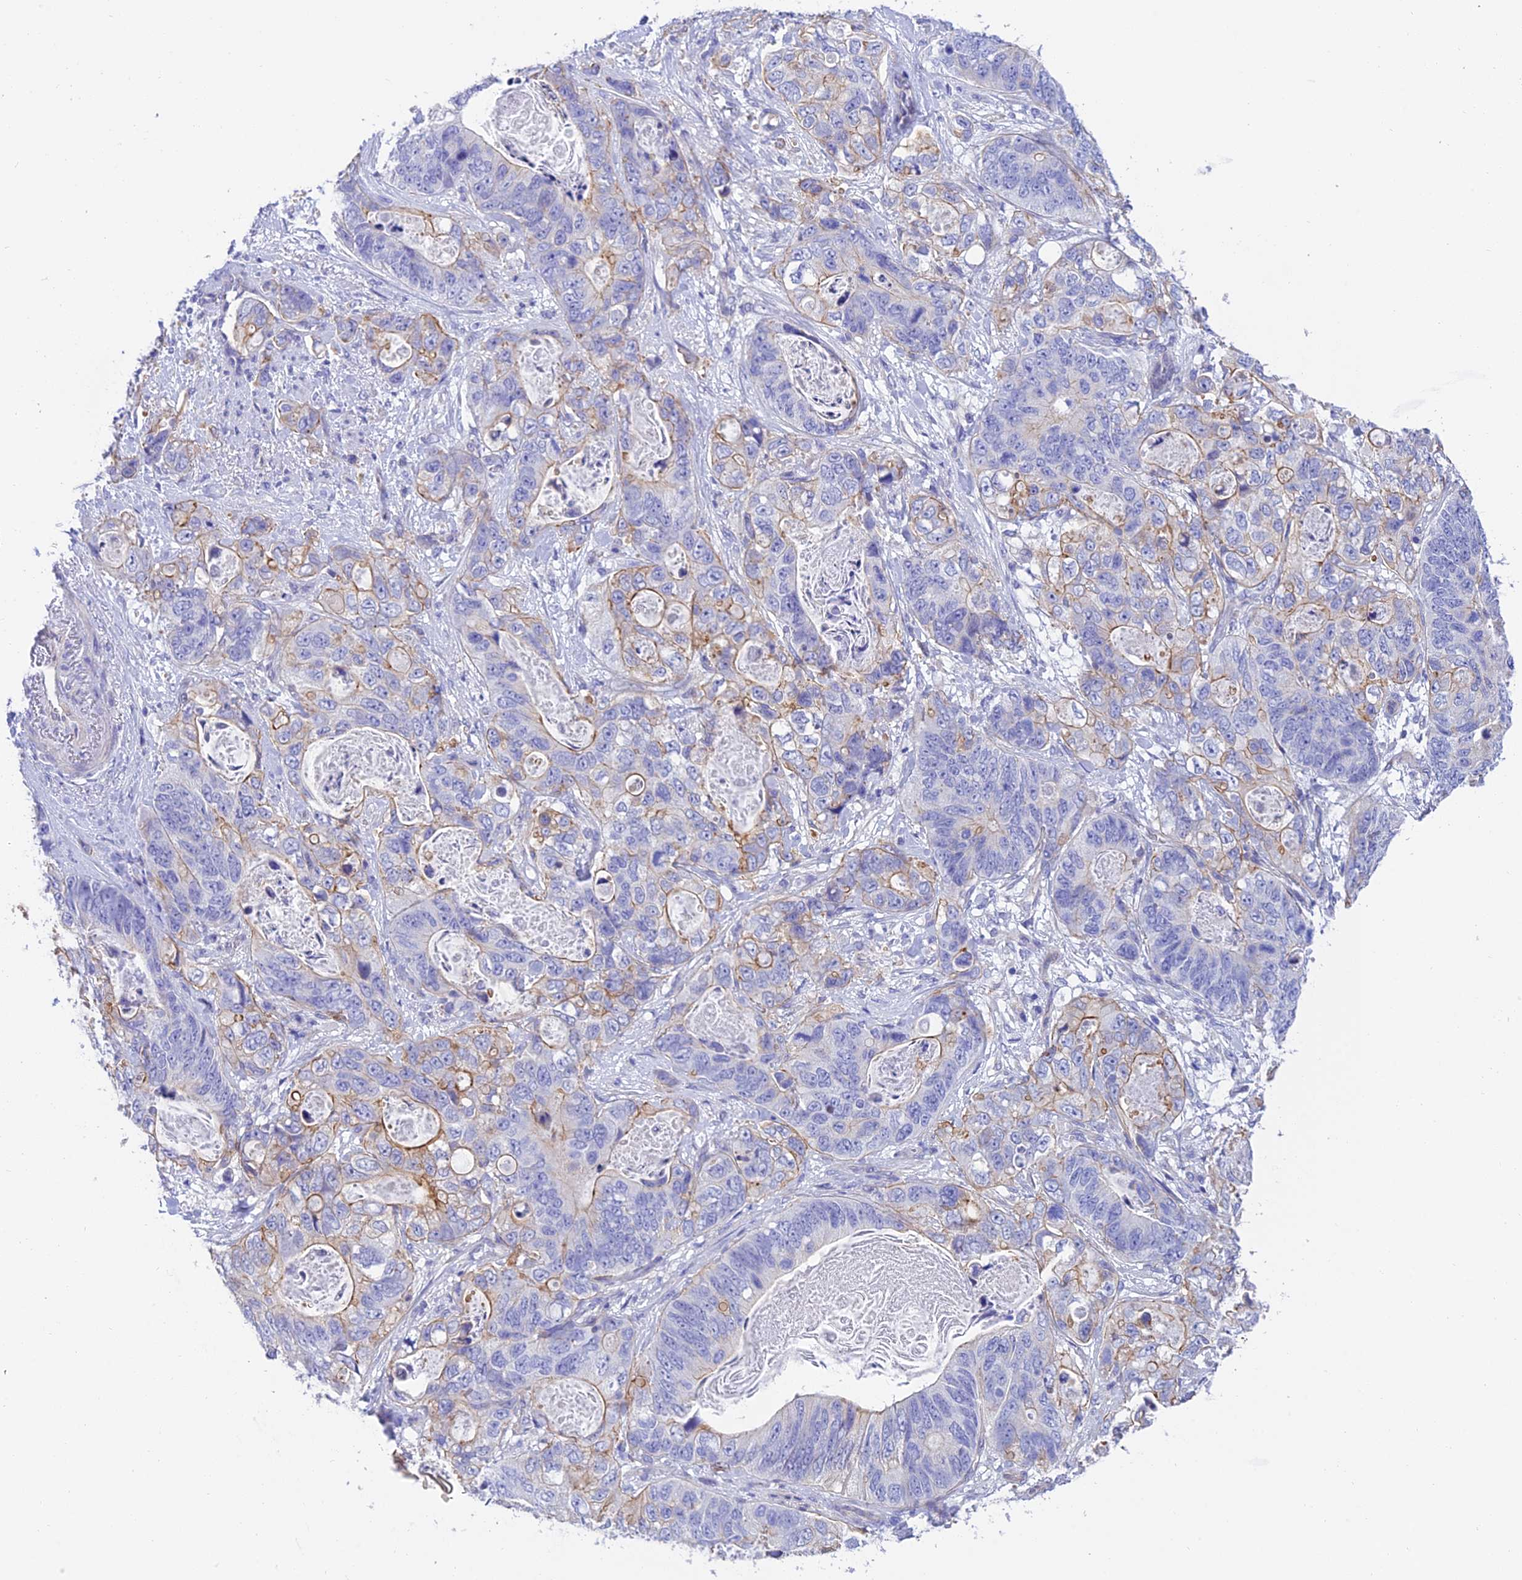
{"staining": {"intensity": "moderate", "quantity": "<25%", "location": "cytoplasmic/membranous"}, "tissue": "stomach cancer", "cell_type": "Tumor cells", "image_type": "cancer", "snomed": [{"axis": "morphology", "description": "Normal tissue, NOS"}, {"axis": "morphology", "description": "Adenocarcinoma, NOS"}, {"axis": "topography", "description": "Stomach"}], "caption": "Human adenocarcinoma (stomach) stained with a brown dye exhibits moderate cytoplasmic/membranous positive staining in approximately <25% of tumor cells.", "gene": "C17orf67", "patient": {"sex": "female", "age": 89}}